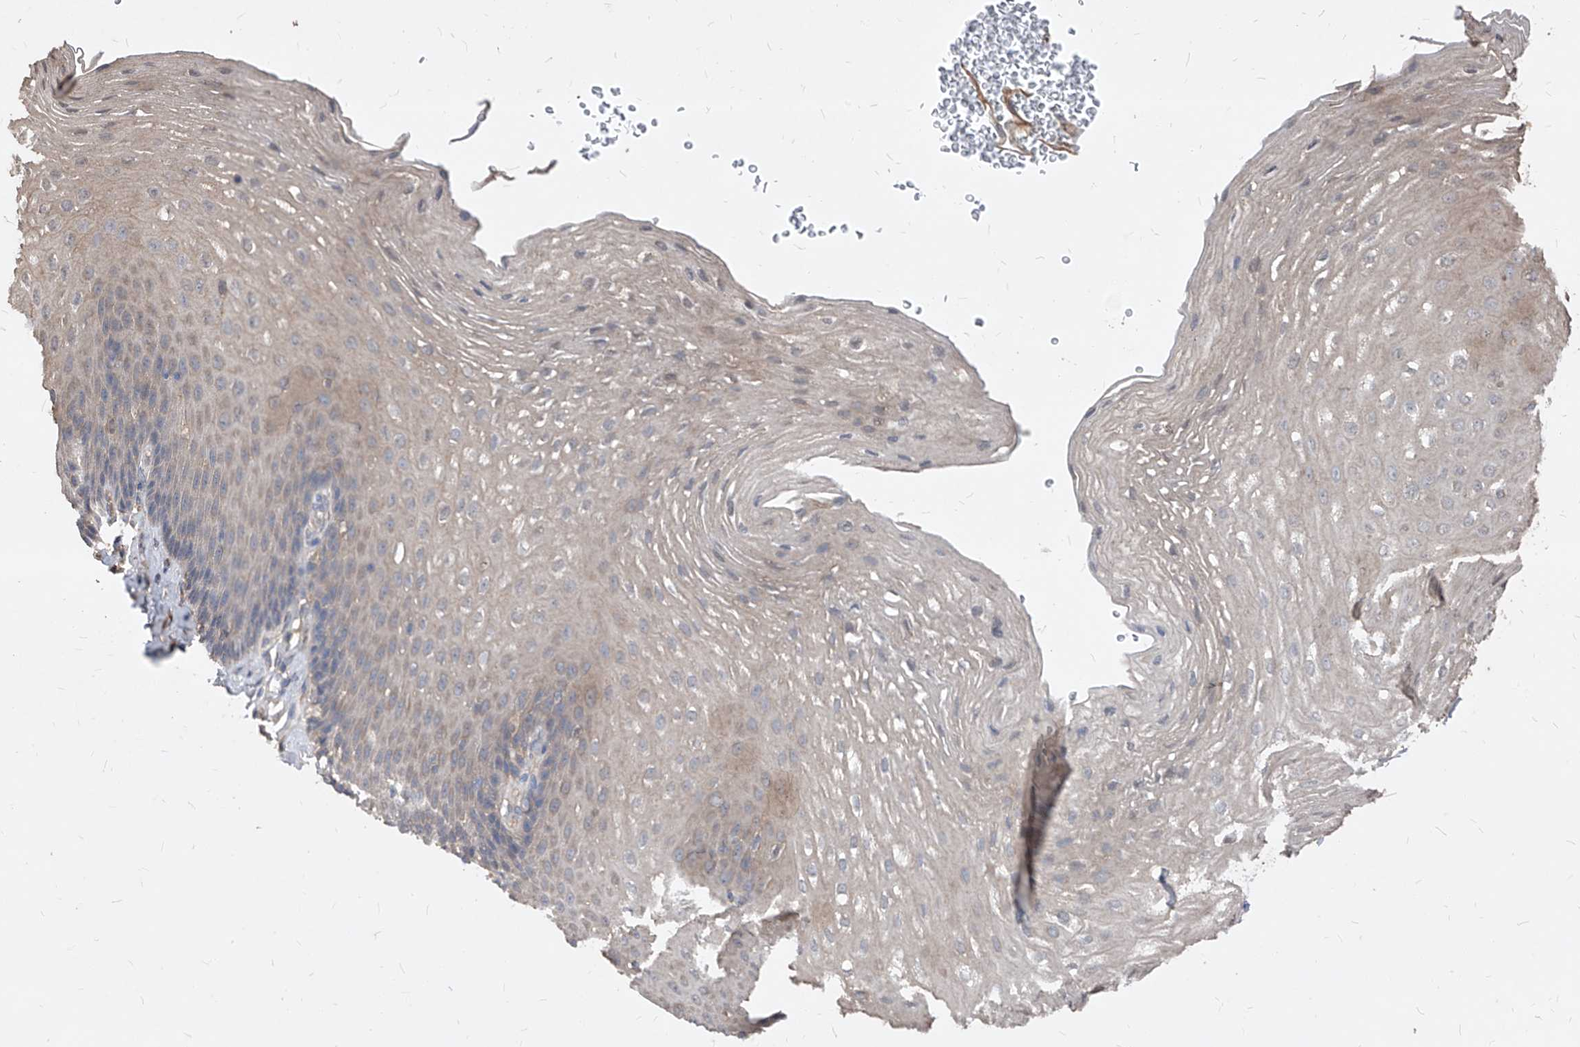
{"staining": {"intensity": "negative", "quantity": "none", "location": "none"}, "tissue": "esophagus", "cell_type": "Squamous epithelial cells", "image_type": "normal", "snomed": [{"axis": "morphology", "description": "Normal tissue, NOS"}, {"axis": "topography", "description": "Esophagus"}], "caption": "Protein analysis of normal esophagus displays no significant expression in squamous epithelial cells.", "gene": "SYNGR1", "patient": {"sex": "female", "age": 66}}